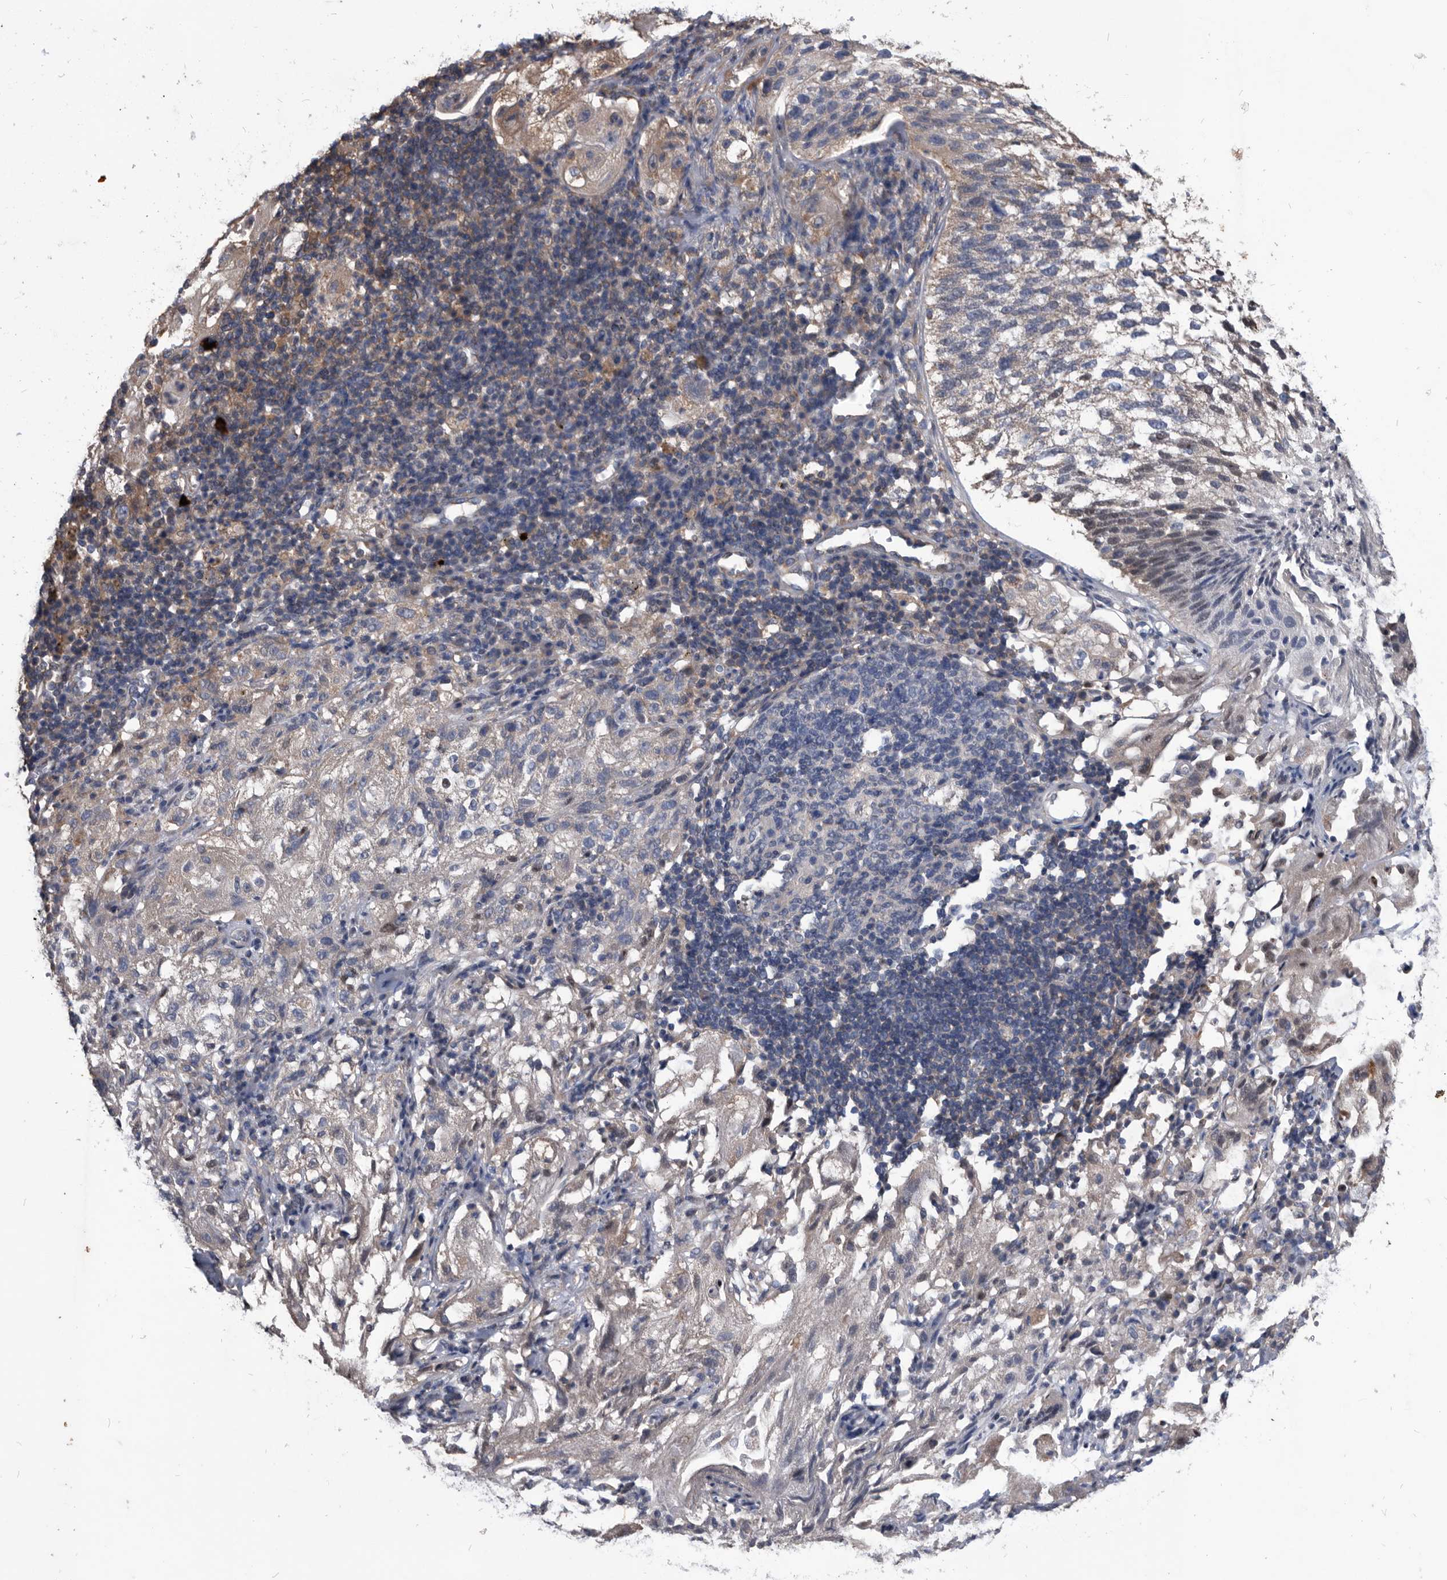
{"staining": {"intensity": "moderate", "quantity": "<25%", "location": "cytoplasmic/membranous"}, "tissue": "lung cancer", "cell_type": "Tumor cells", "image_type": "cancer", "snomed": [{"axis": "morphology", "description": "Inflammation, NOS"}, {"axis": "morphology", "description": "Squamous cell carcinoma, NOS"}, {"axis": "topography", "description": "Lymph node"}, {"axis": "topography", "description": "Soft tissue"}, {"axis": "topography", "description": "Lung"}], "caption": "Human lung squamous cell carcinoma stained with a protein marker demonstrates moderate staining in tumor cells.", "gene": "NRBP1", "patient": {"sex": "male", "age": 66}}